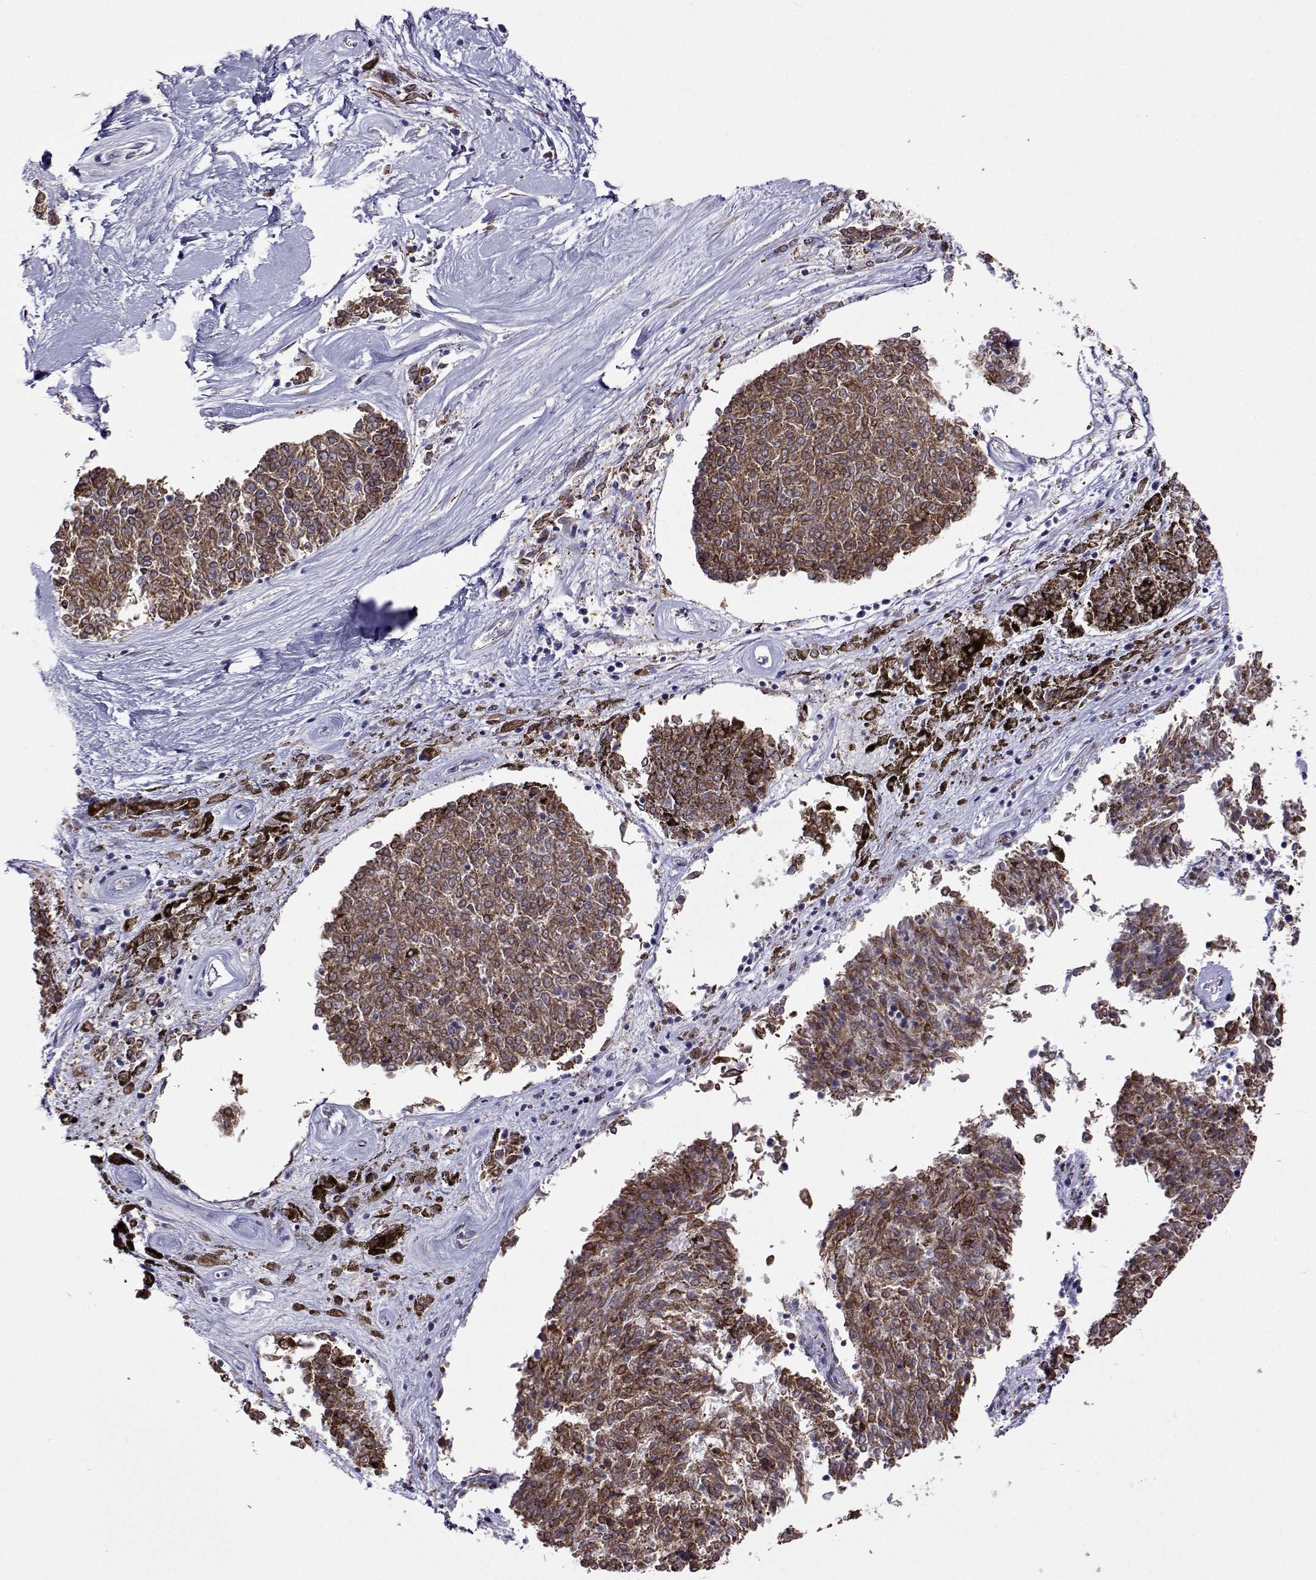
{"staining": {"intensity": "moderate", "quantity": ">75%", "location": "cytoplasmic/membranous"}, "tissue": "melanoma", "cell_type": "Tumor cells", "image_type": "cancer", "snomed": [{"axis": "morphology", "description": "Malignant melanoma, NOS"}, {"axis": "topography", "description": "Skin"}], "caption": "Human malignant melanoma stained with a protein marker reveals moderate staining in tumor cells.", "gene": "PGRMC2", "patient": {"sex": "female", "age": 72}}